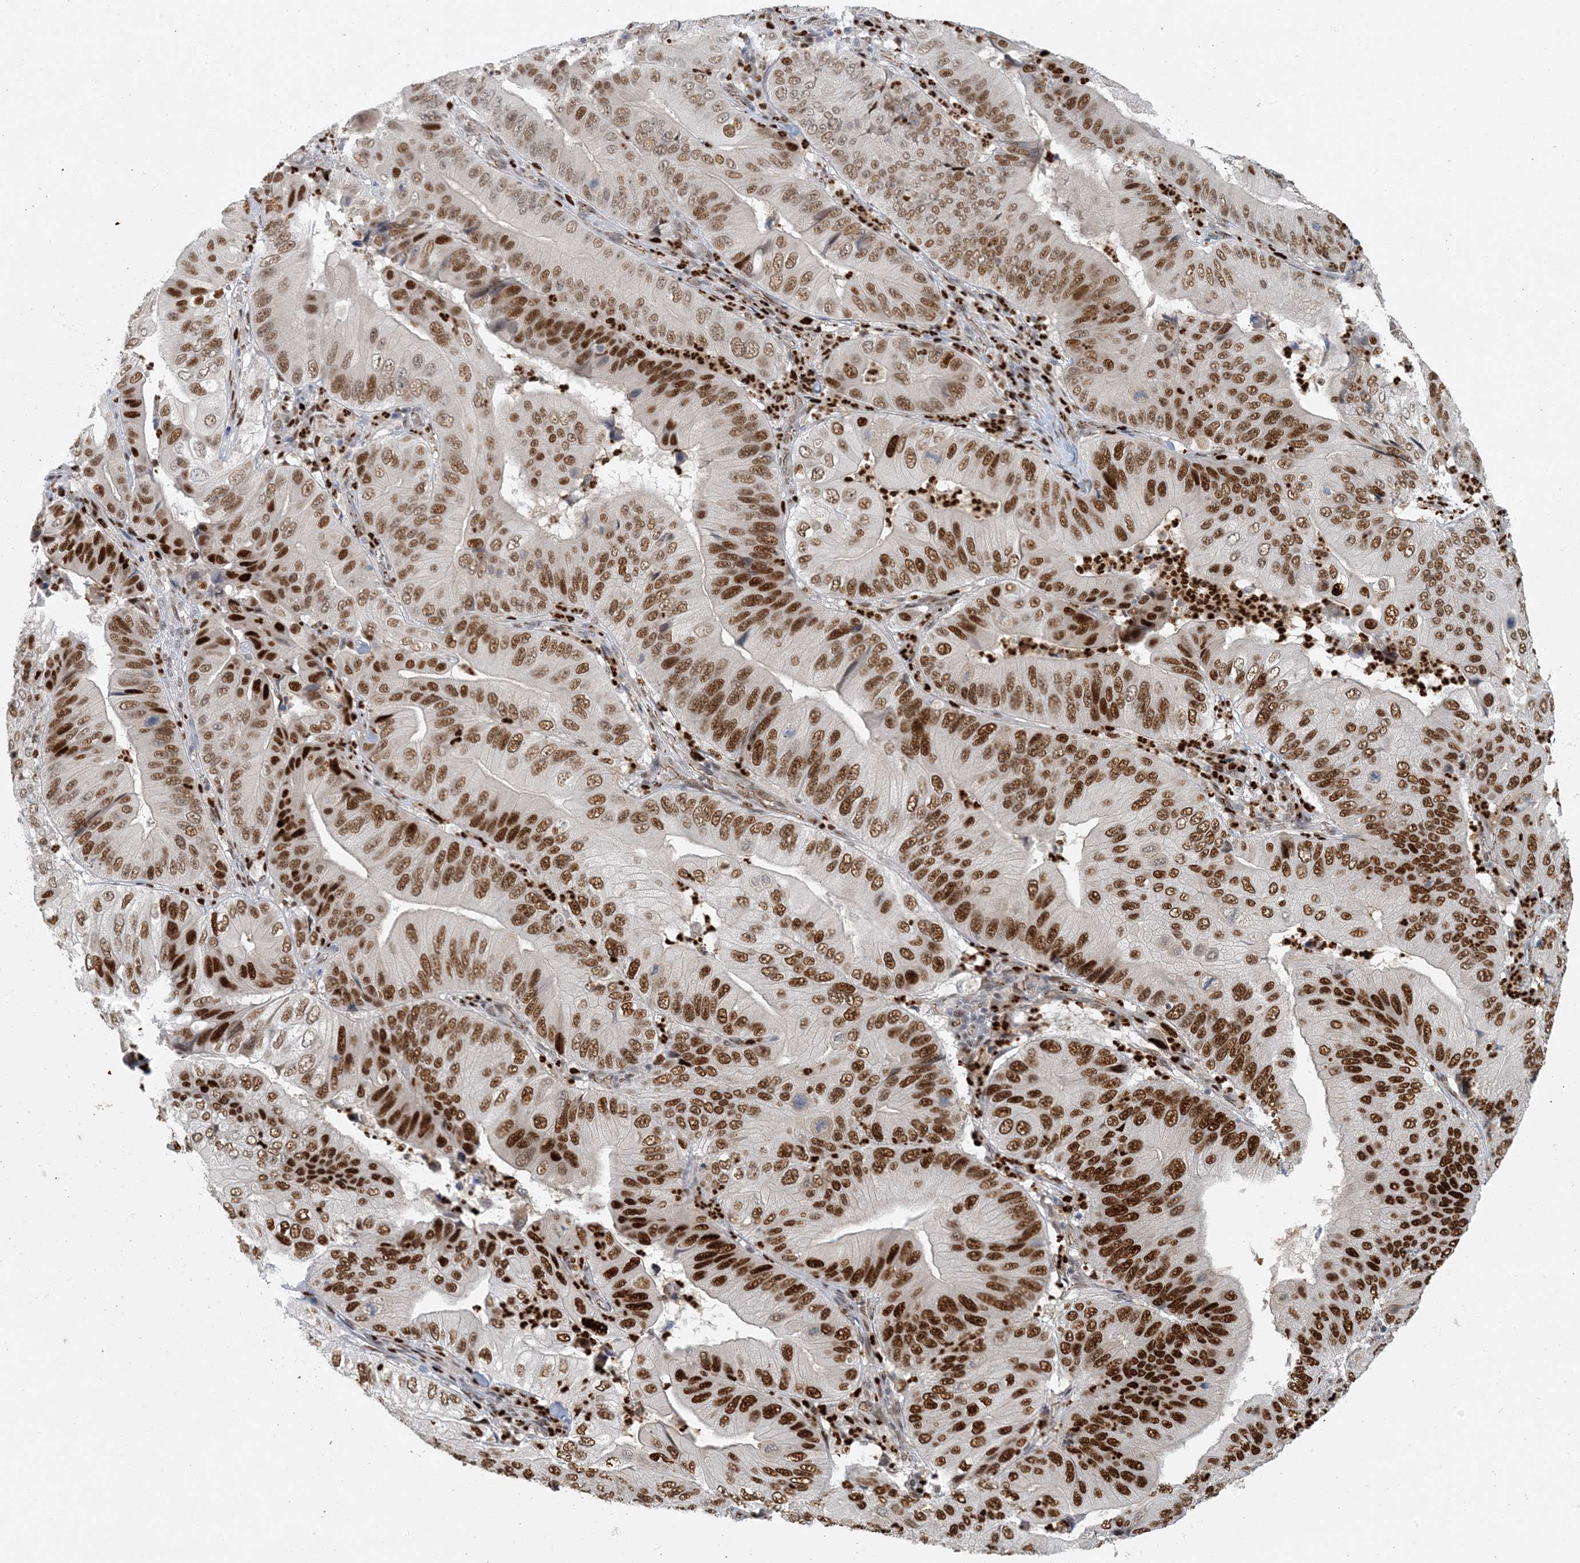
{"staining": {"intensity": "strong", "quantity": ">75%", "location": "nuclear"}, "tissue": "pancreatic cancer", "cell_type": "Tumor cells", "image_type": "cancer", "snomed": [{"axis": "morphology", "description": "Adenocarcinoma, NOS"}, {"axis": "topography", "description": "Pancreas"}], "caption": "Immunohistochemical staining of pancreatic adenocarcinoma shows strong nuclear protein staining in approximately >75% of tumor cells.", "gene": "AK9", "patient": {"sex": "female", "age": 77}}